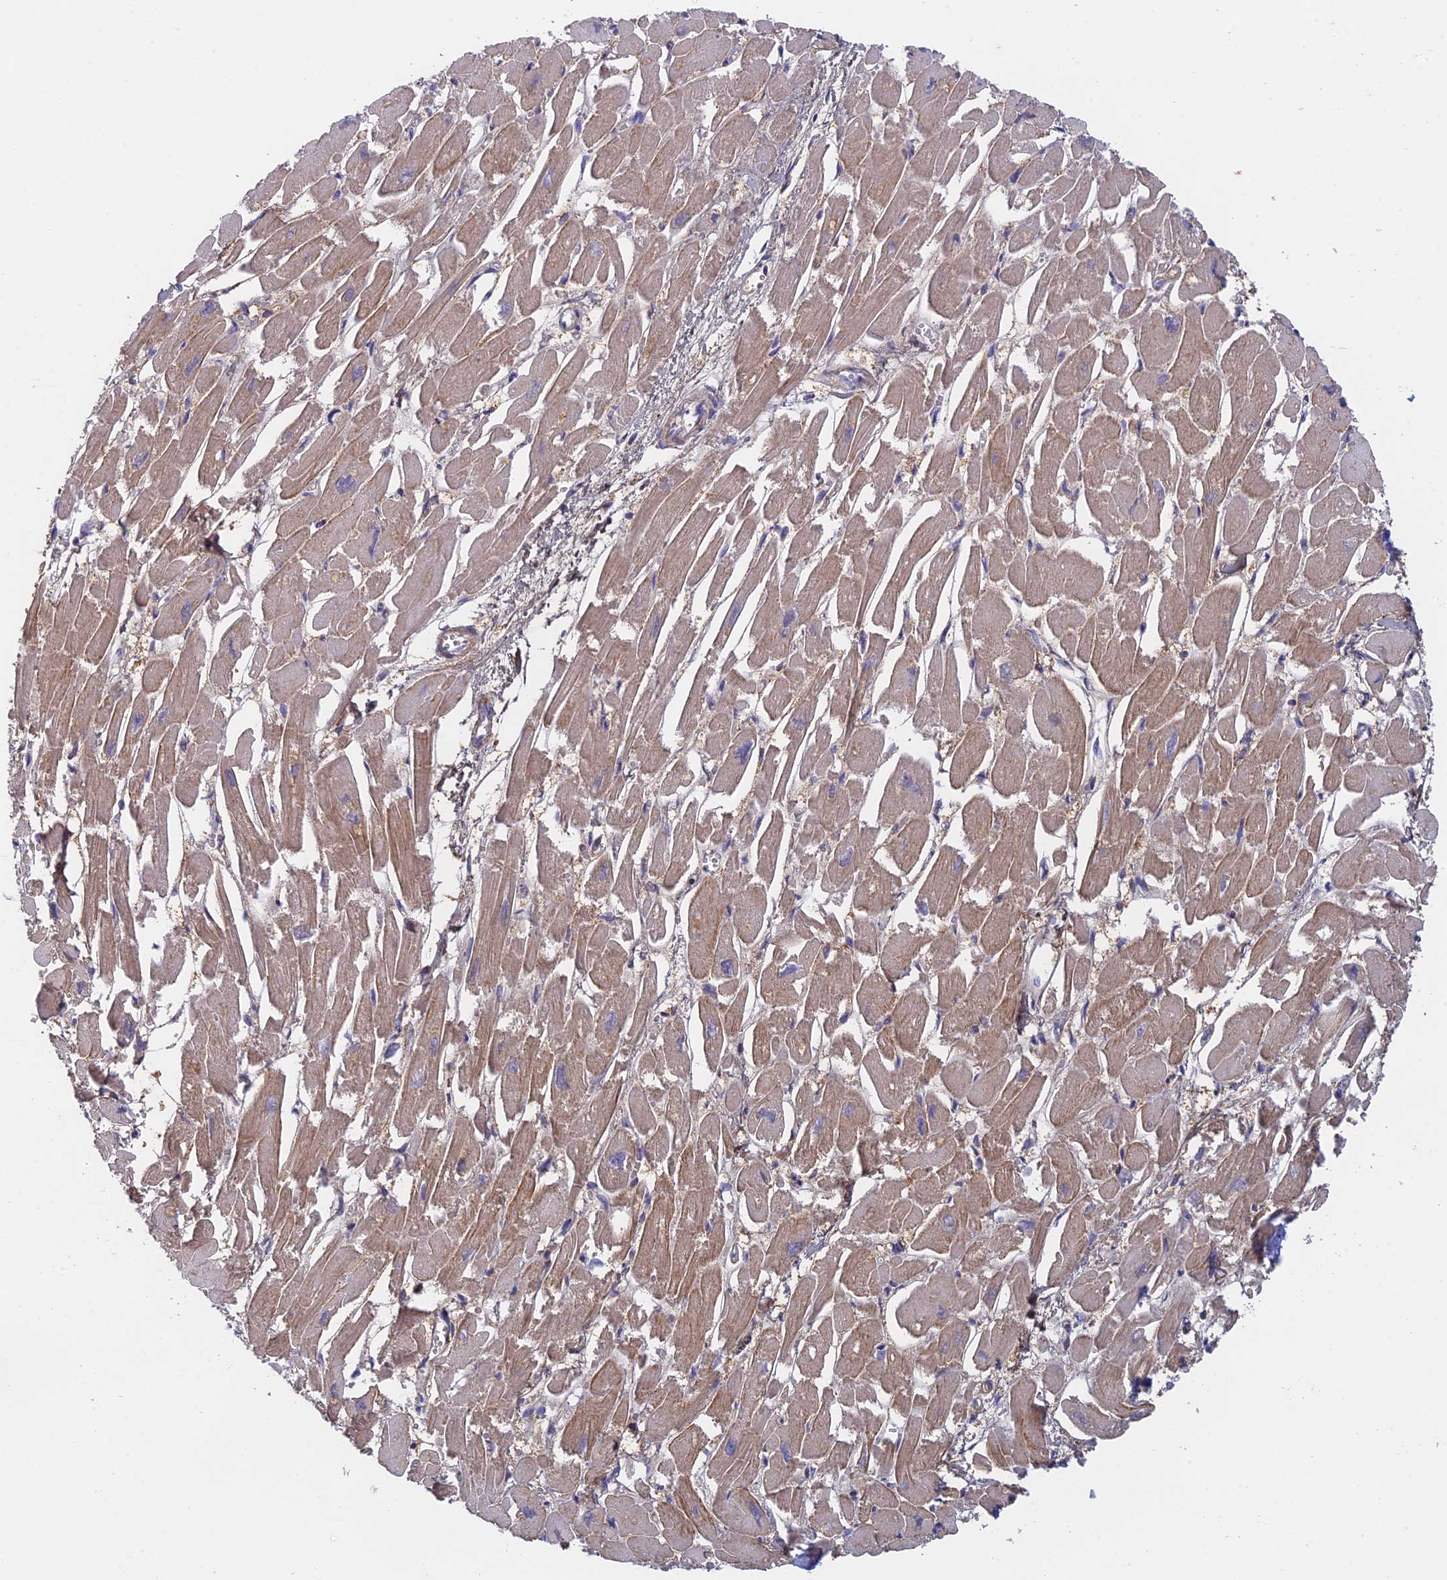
{"staining": {"intensity": "moderate", "quantity": ">75%", "location": "cytoplasmic/membranous"}, "tissue": "heart muscle", "cell_type": "Cardiomyocytes", "image_type": "normal", "snomed": [{"axis": "morphology", "description": "Normal tissue, NOS"}, {"axis": "topography", "description": "Heart"}], "caption": "Normal heart muscle shows moderate cytoplasmic/membranous staining in approximately >75% of cardiomyocytes.", "gene": "MRPL17", "patient": {"sex": "male", "age": 54}}